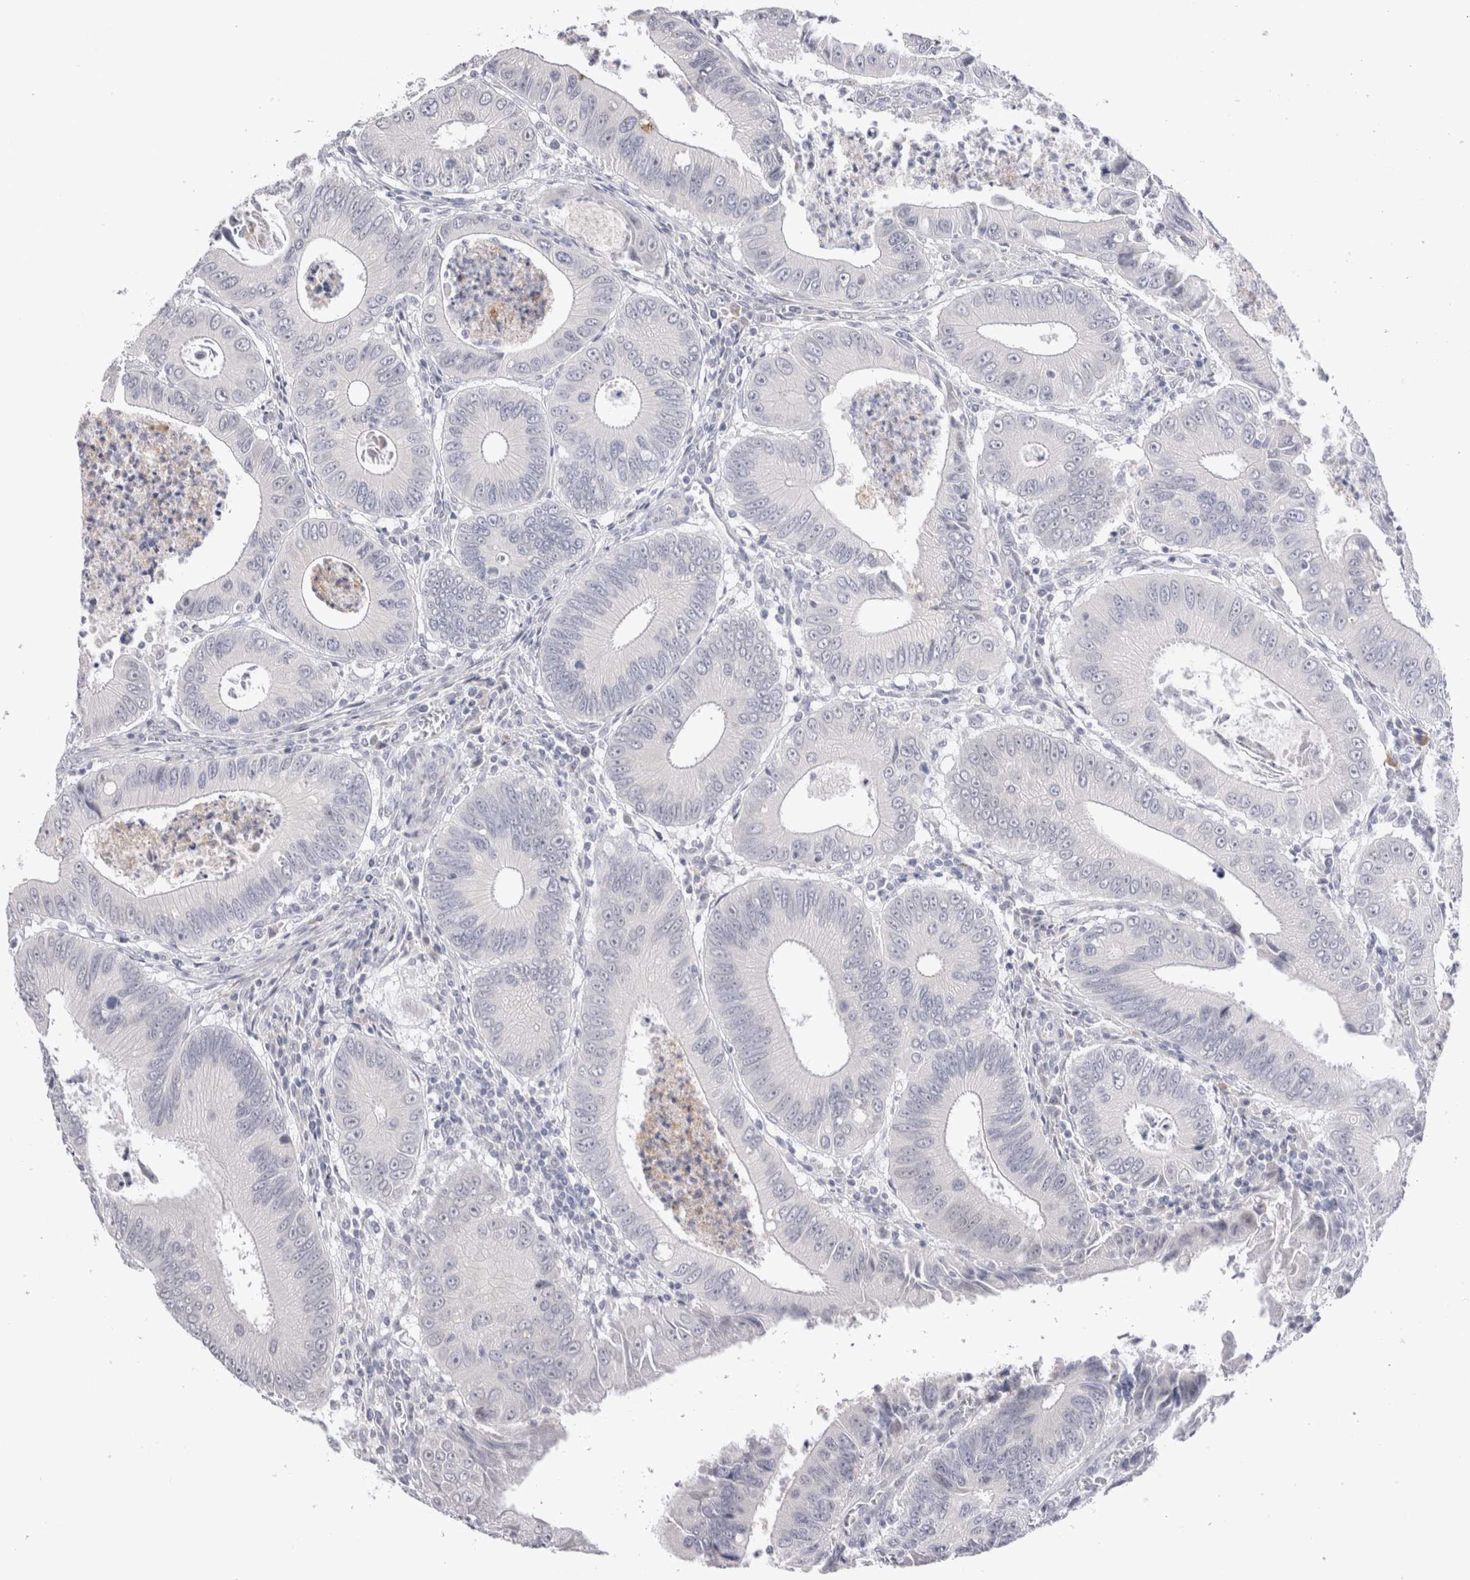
{"staining": {"intensity": "negative", "quantity": "none", "location": "none"}, "tissue": "colorectal cancer", "cell_type": "Tumor cells", "image_type": "cancer", "snomed": [{"axis": "morphology", "description": "Inflammation, NOS"}, {"axis": "morphology", "description": "Adenocarcinoma, NOS"}, {"axis": "topography", "description": "Colon"}], "caption": "This is an immunohistochemistry (IHC) micrograph of human colorectal adenocarcinoma. There is no expression in tumor cells.", "gene": "CRYBG1", "patient": {"sex": "male", "age": 72}}